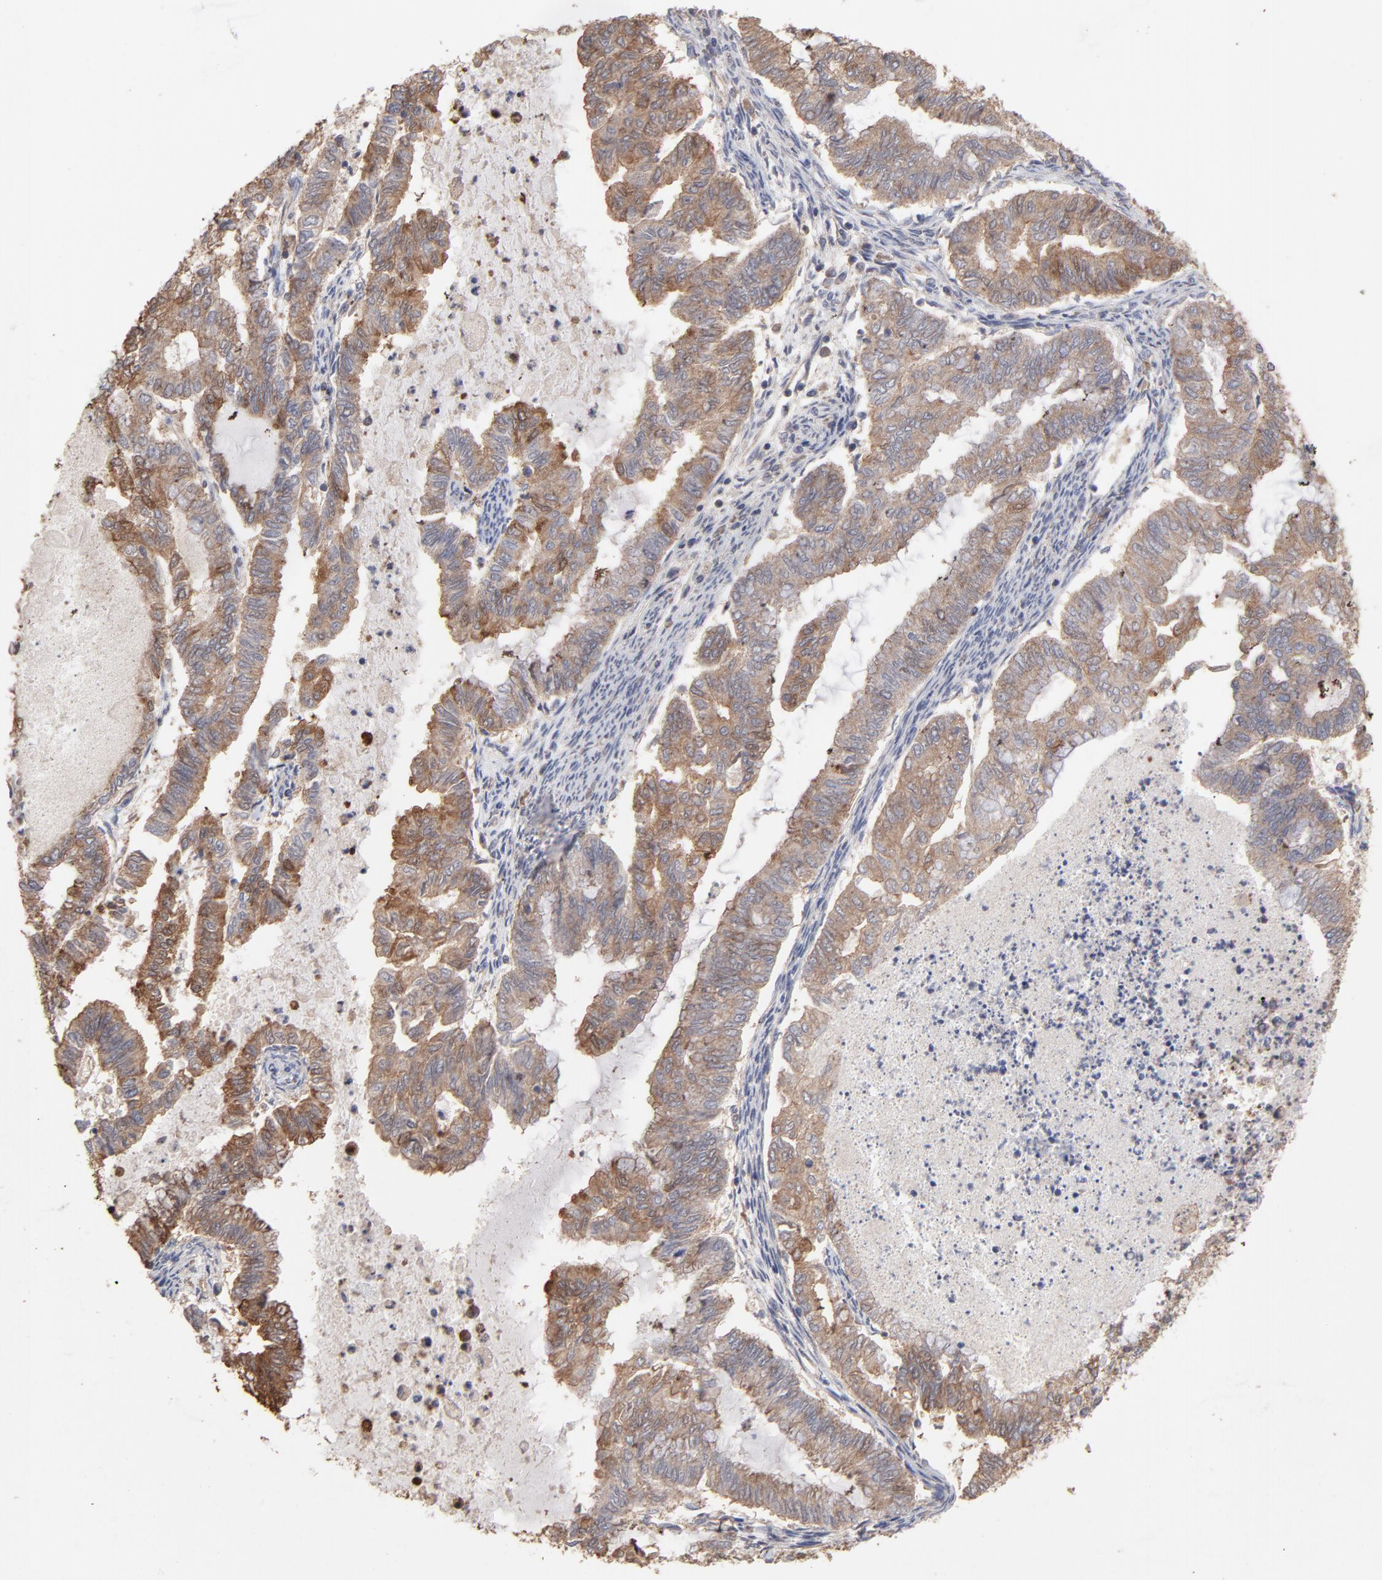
{"staining": {"intensity": "moderate", "quantity": ">75%", "location": "cytoplasmic/membranous"}, "tissue": "endometrial cancer", "cell_type": "Tumor cells", "image_type": "cancer", "snomed": [{"axis": "morphology", "description": "Adenocarcinoma, NOS"}, {"axis": "topography", "description": "Endometrium"}], "caption": "DAB immunohistochemical staining of human endometrial cancer (adenocarcinoma) exhibits moderate cytoplasmic/membranous protein positivity in approximately >75% of tumor cells.", "gene": "TANGO2", "patient": {"sex": "female", "age": 79}}